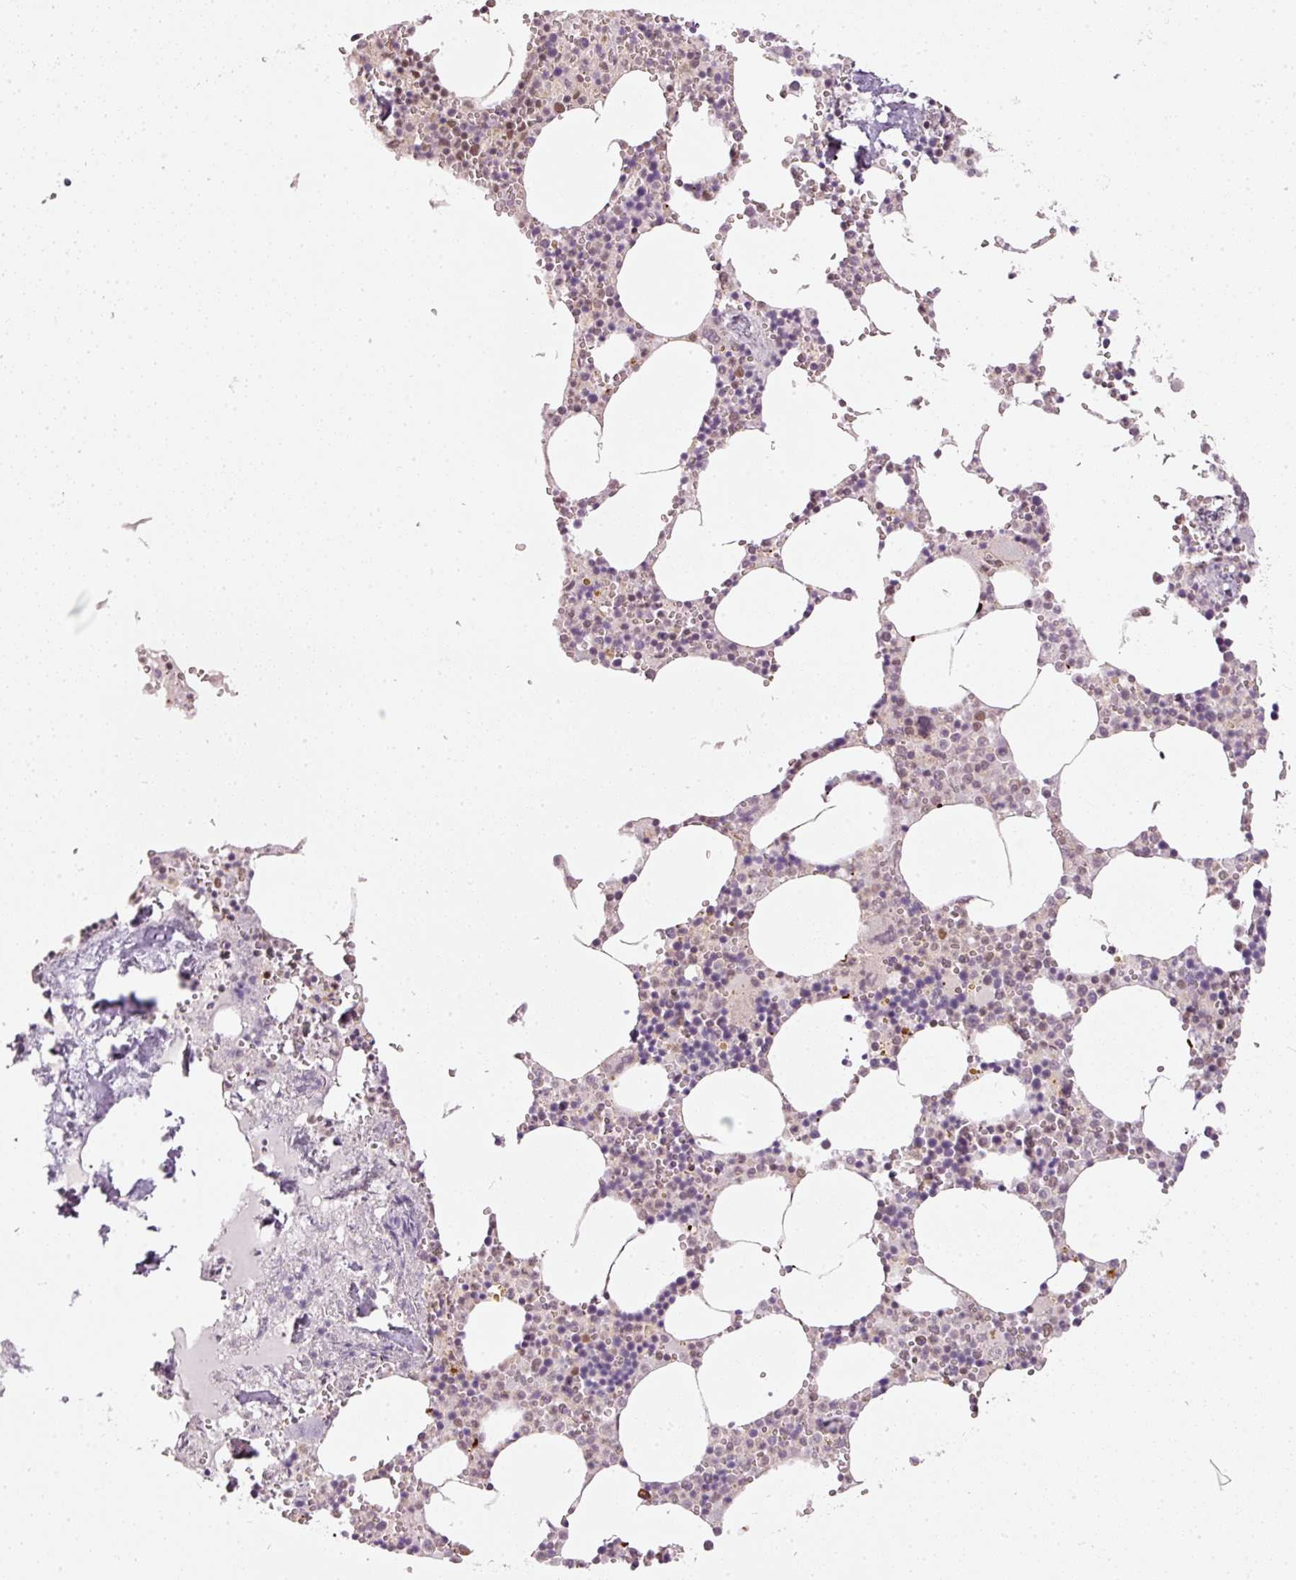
{"staining": {"intensity": "moderate", "quantity": "<25%", "location": "nuclear"}, "tissue": "bone marrow", "cell_type": "Hematopoietic cells", "image_type": "normal", "snomed": [{"axis": "morphology", "description": "Normal tissue, NOS"}, {"axis": "topography", "description": "Bone marrow"}], "caption": "About <25% of hematopoietic cells in unremarkable bone marrow reveal moderate nuclear protein expression as visualized by brown immunohistochemical staining.", "gene": "THOC6", "patient": {"sex": "male", "age": 54}}